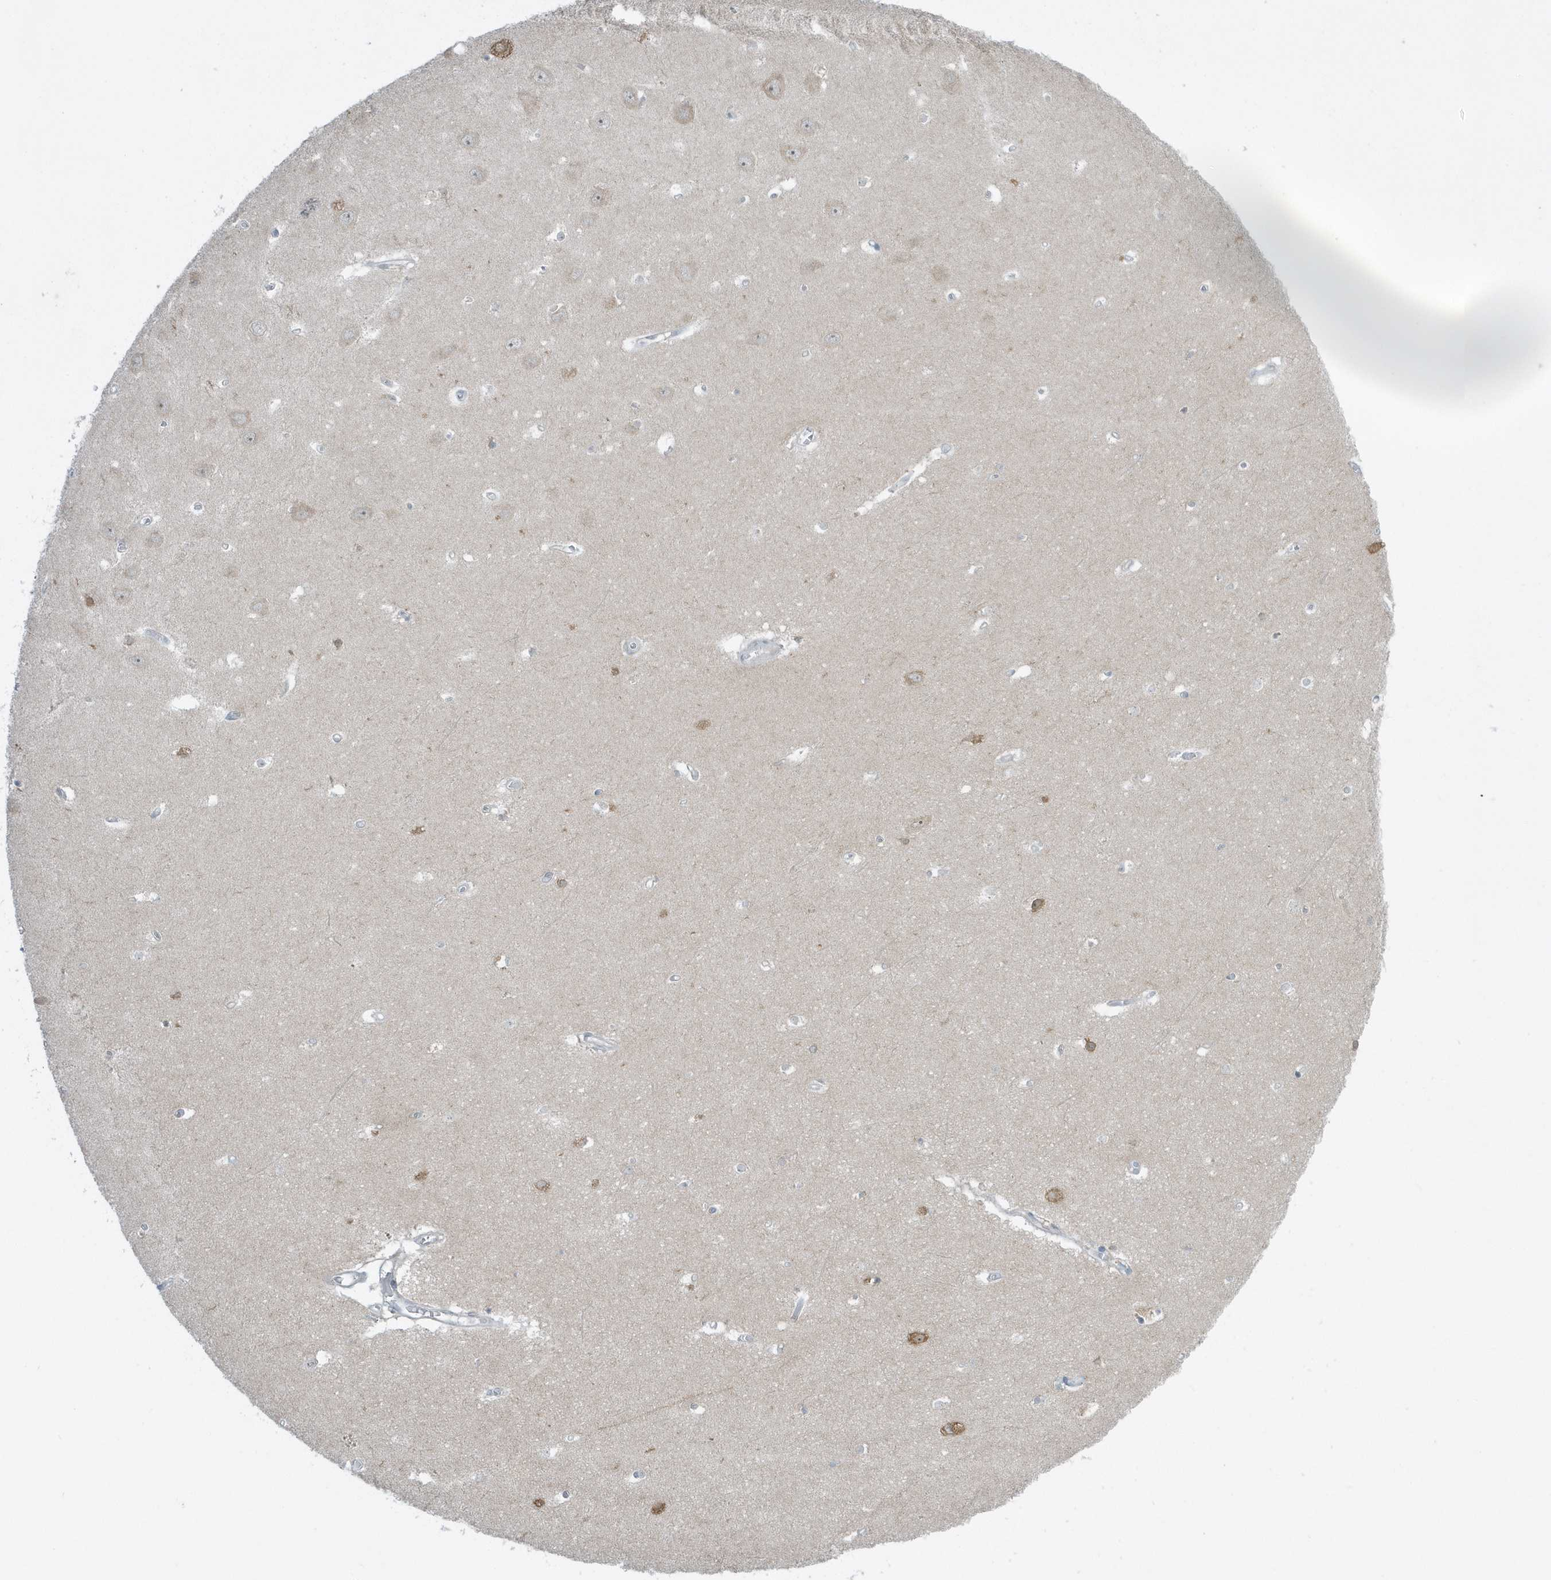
{"staining": {"intensity": "negative", "quantity": "none", "location": "none"}, "tissue": "hippocampus", "cell_type": "Glial cells", "image_type": "normal", "snomed": [{"axis": "morphology", "description": "Normal tissue, NOS"}, {"axis": "topography", "description": "Hippocampus"}], "caption": "Protein analysis of normal hippocampus reveals no significant positivity in glial cells. The staining is performed using DAB (3,3'-diaminobenzidine) brown chromogen with nuclei counter-stained in using hematoxylin.", "gene": "SCN3A", "patient": {"sex": "female", "age": 64}}